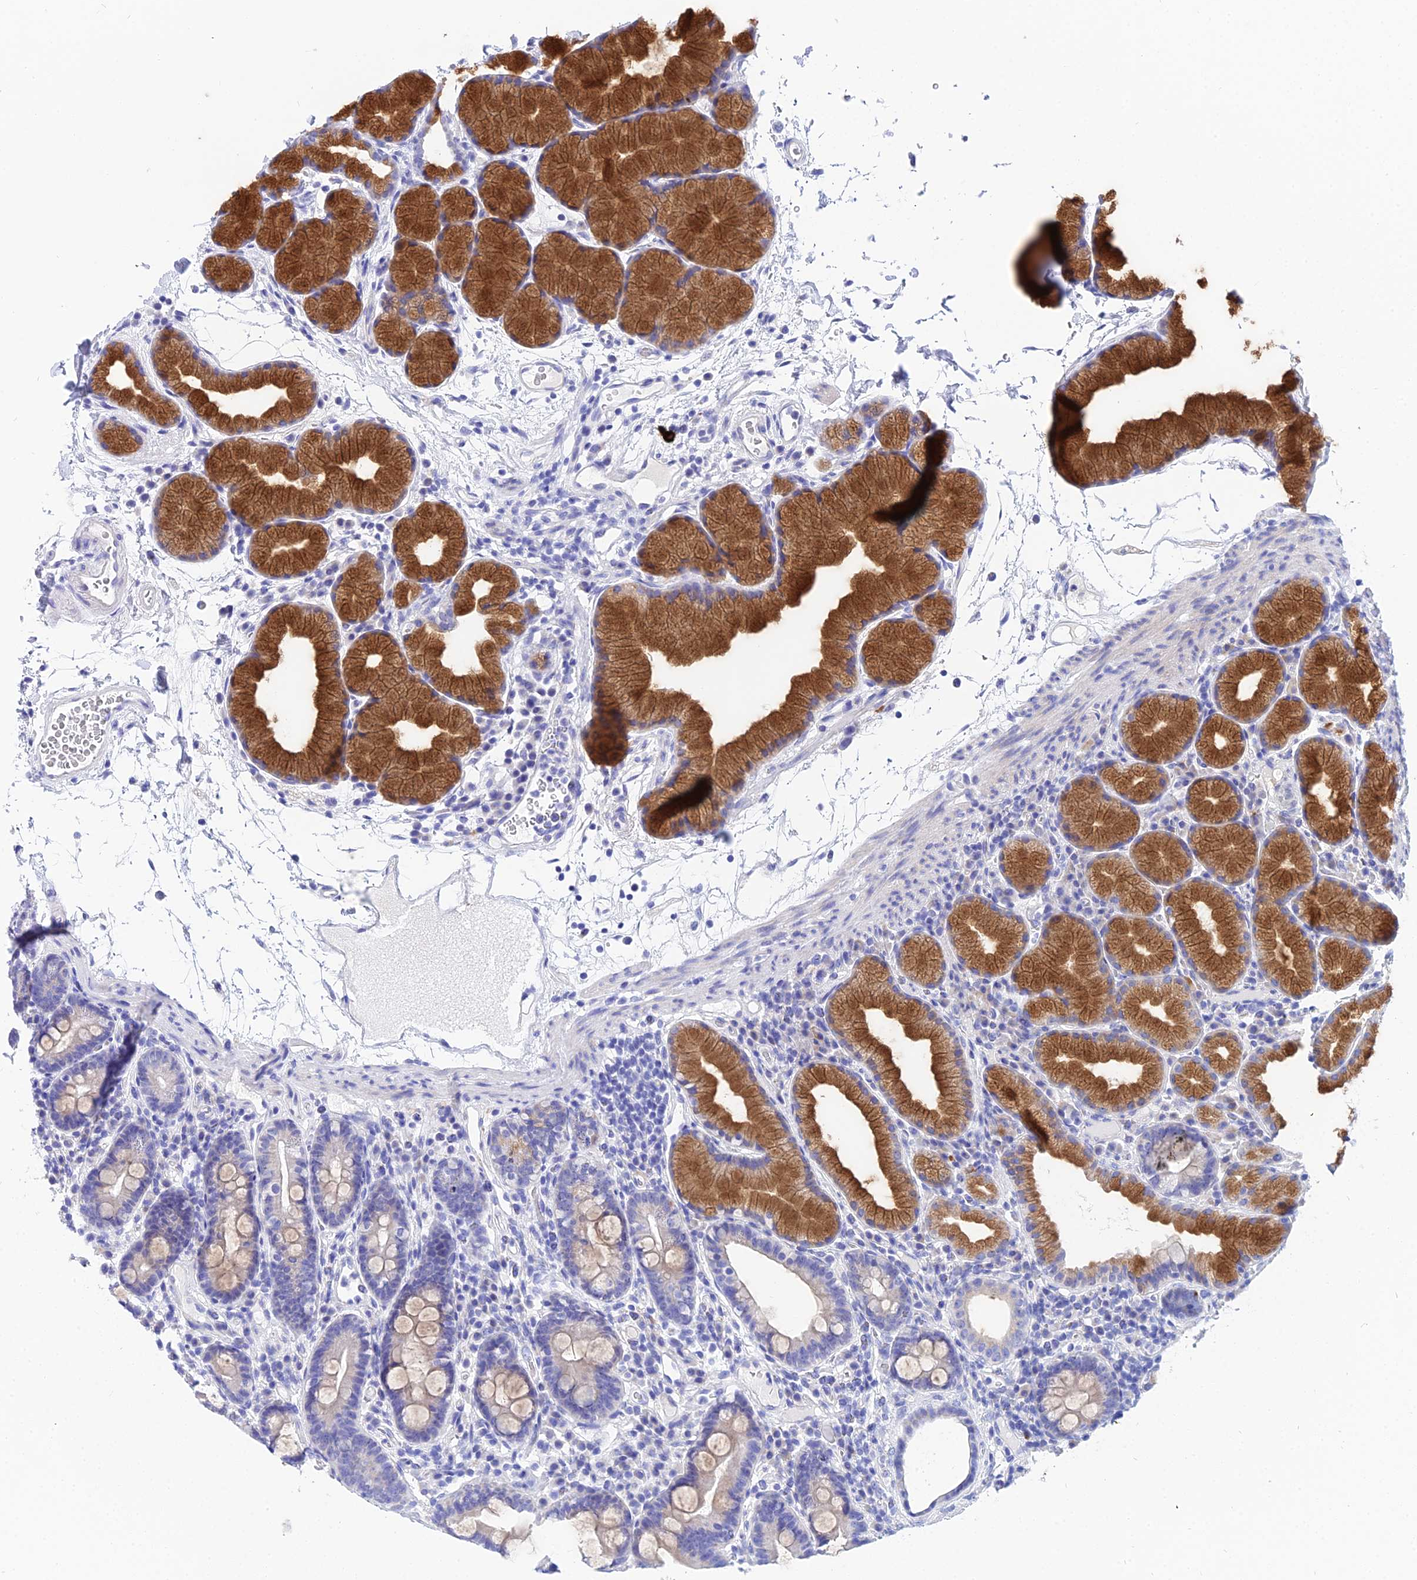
{"staining": {"intensity": "strong", "quantity": "<25%", "location": "cytoplasmic/membranous"}, "tissue": "duodenum", "cell_type": "Glandular cells", "image_type": "normal", "snomed": [{"axis": "morphology", "description": "Normal tissue, NOS"}, {"axis": "topography", "description": "Duodenum"}], "caption": "Duodenum stained for a protein (brown) shows strong cytoplasmic/membranous positive staining in about <25% of glandular cells.", "gene": "CEP41", "patient": {"sex": "male", "age": 54}}